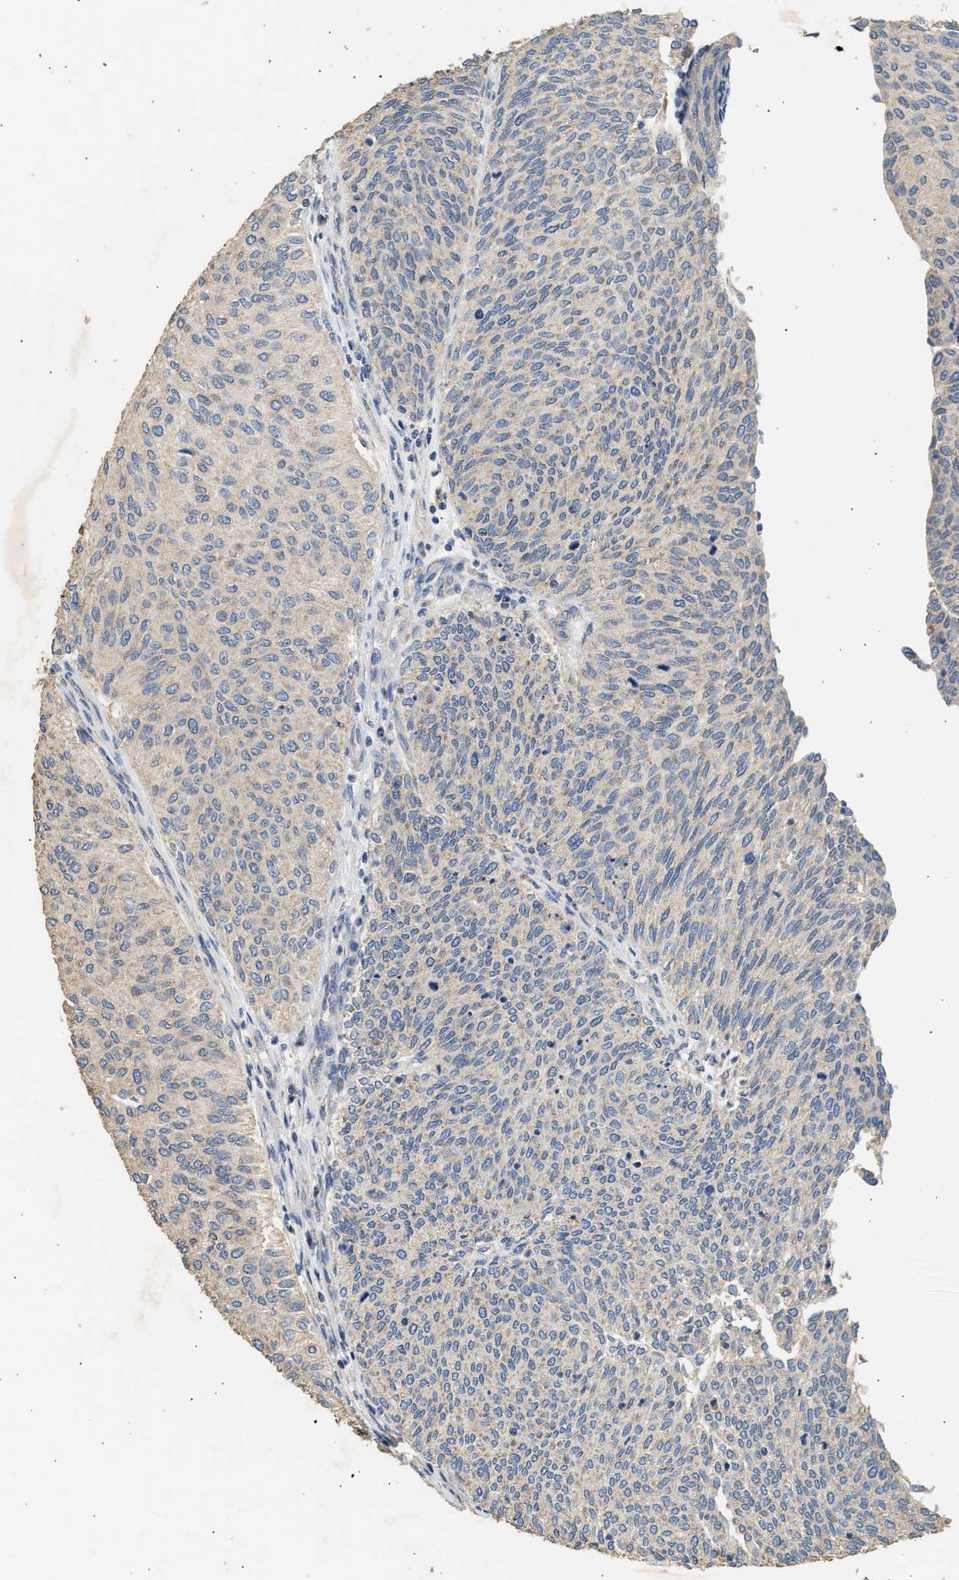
{"staining": {"intensity": "negative", "quantity": "none", "location": "none"}, "tissue": "urothelial cancer", "cell_type": "Tumor cells", "image_type": "cancer", "snomed": [{"axis": "morphology", "description": "Urothelial carcinoma, Low grade"}, {"axis": "topography", "description": "Urinary bladder"}], "caption": "Tumor cells show no significant expression in urothelial cancer.", "gene": "WDR31", "patient": {"sex": "female", "age": 79}}